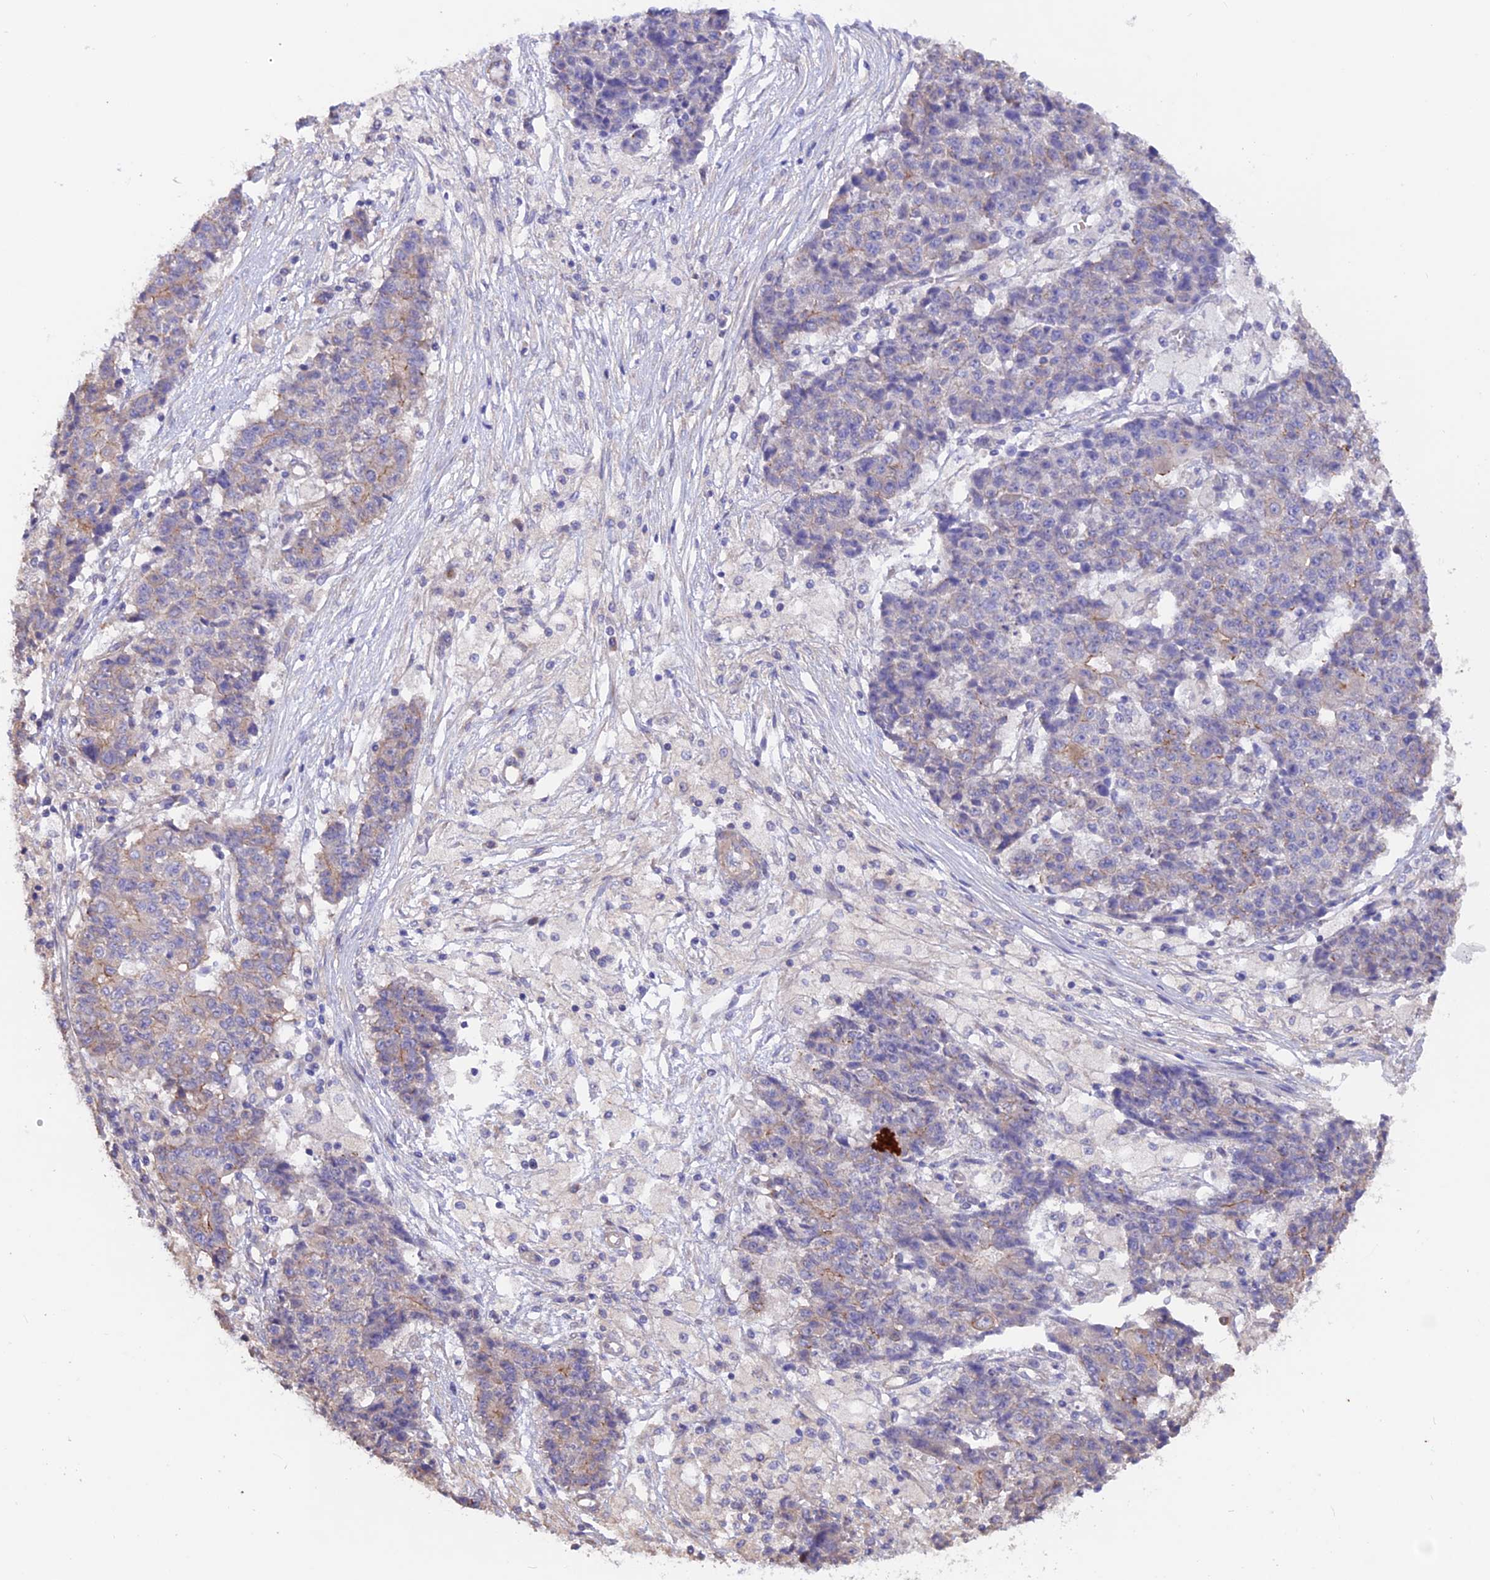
{"staining": {"intensity": "weak", "quantity": "<25%", "location": "cytoplasmic/membranous"}, "tissue": "ovarian cancer", "cell_type": "Tumor cells", "image_type": "cancer", "snomed": [{"axis": "morphology", "description": "Carcinoma, endometroid"}, {"axis": "topography", "description": "Ovary"}], "caption": "Tumor cells show no significant protein expression in endometroid carcinoma (ovarian). Nuclei are stained in blue.", "gene": "HYCC1", "patient": {"sex": "female", "age": 42}}